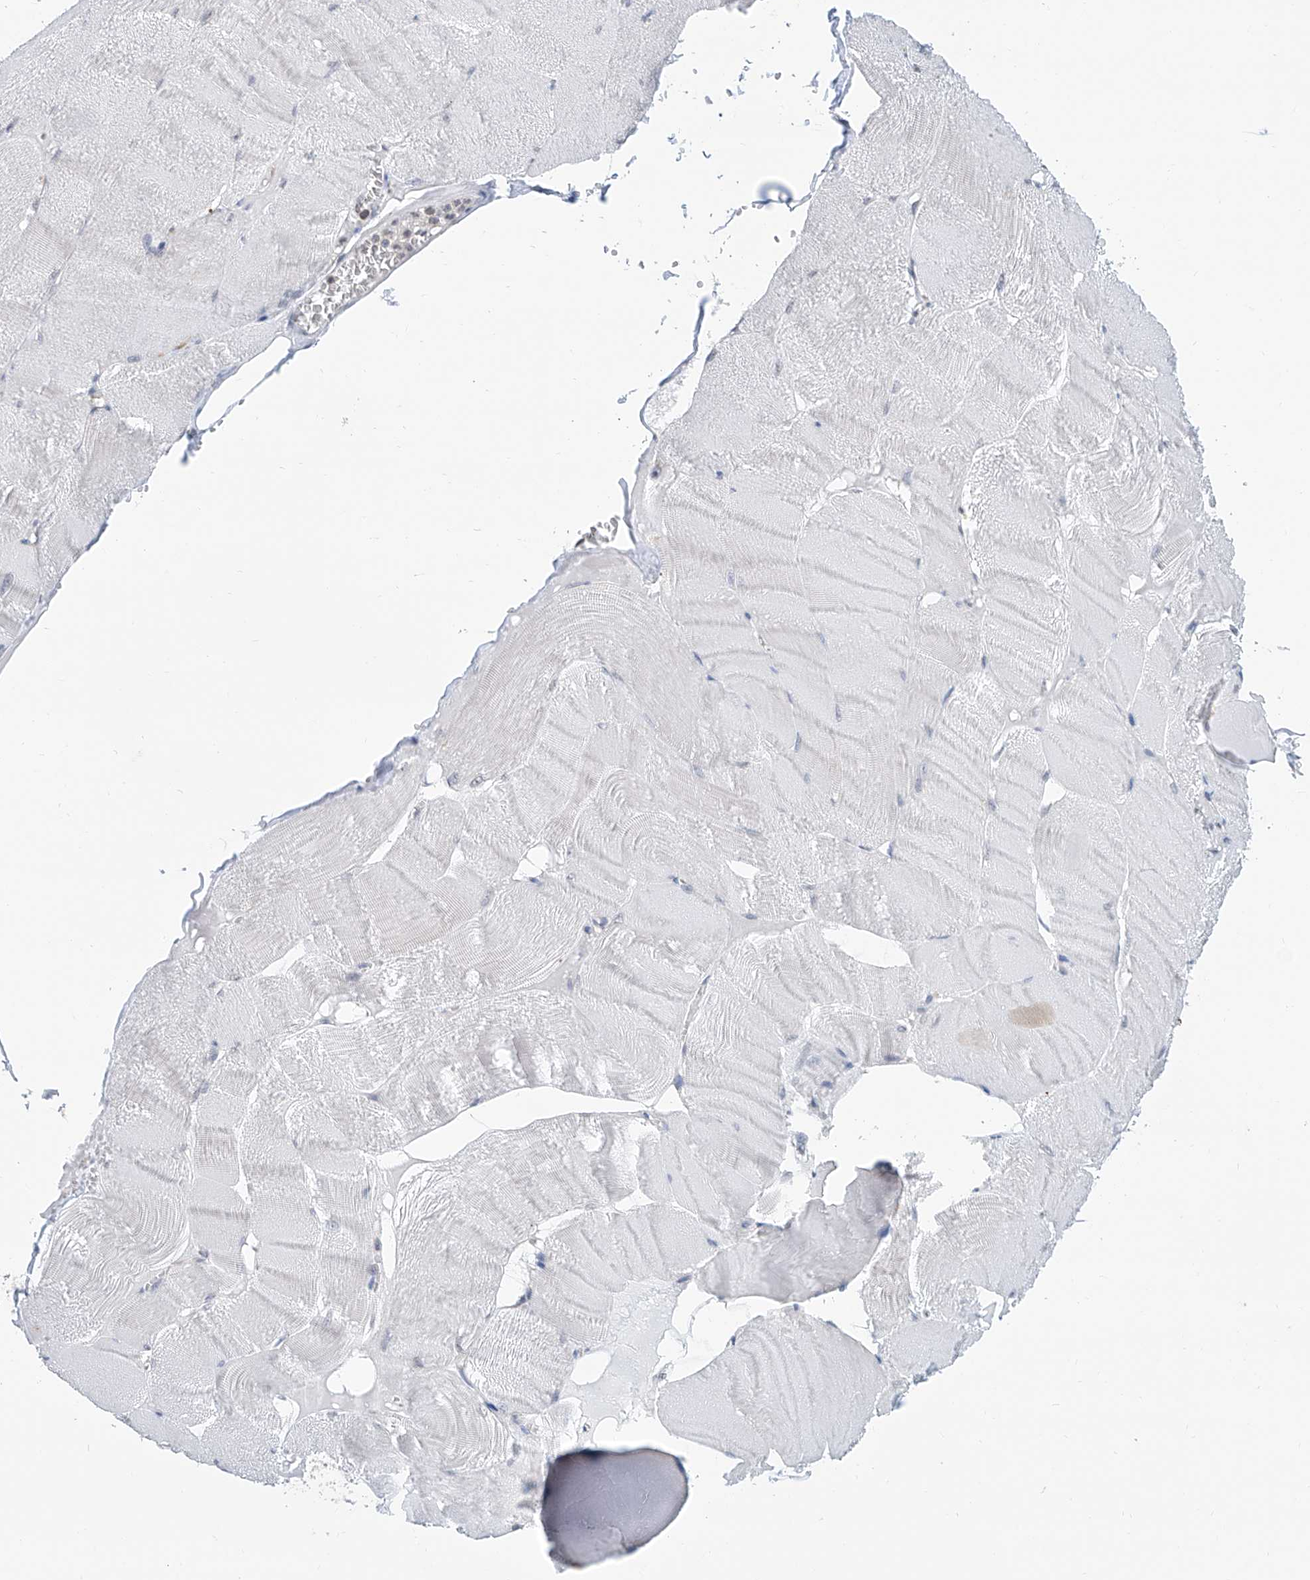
{"staining": {"intensity": "negative", "quantity": "none", "location": "none"}, "tissue": "skeletal muscle", "cell_type": "Myocytes", "image_type": "normal", "snomed": [{"axis": "morphology", "description": "Normal tissue, NOS"}, {"axis": "morphology", "description": "Basal cell carcinoma"}, {"axis": "topography", "description": "Skeletal muscle"}], "caption": "Immunohistochemistry (IHC) of benign human skeletal muscle shows no expression in myocytes.", "gene": "KCNK10", "patient": {"sex": "female", "age": 64}}